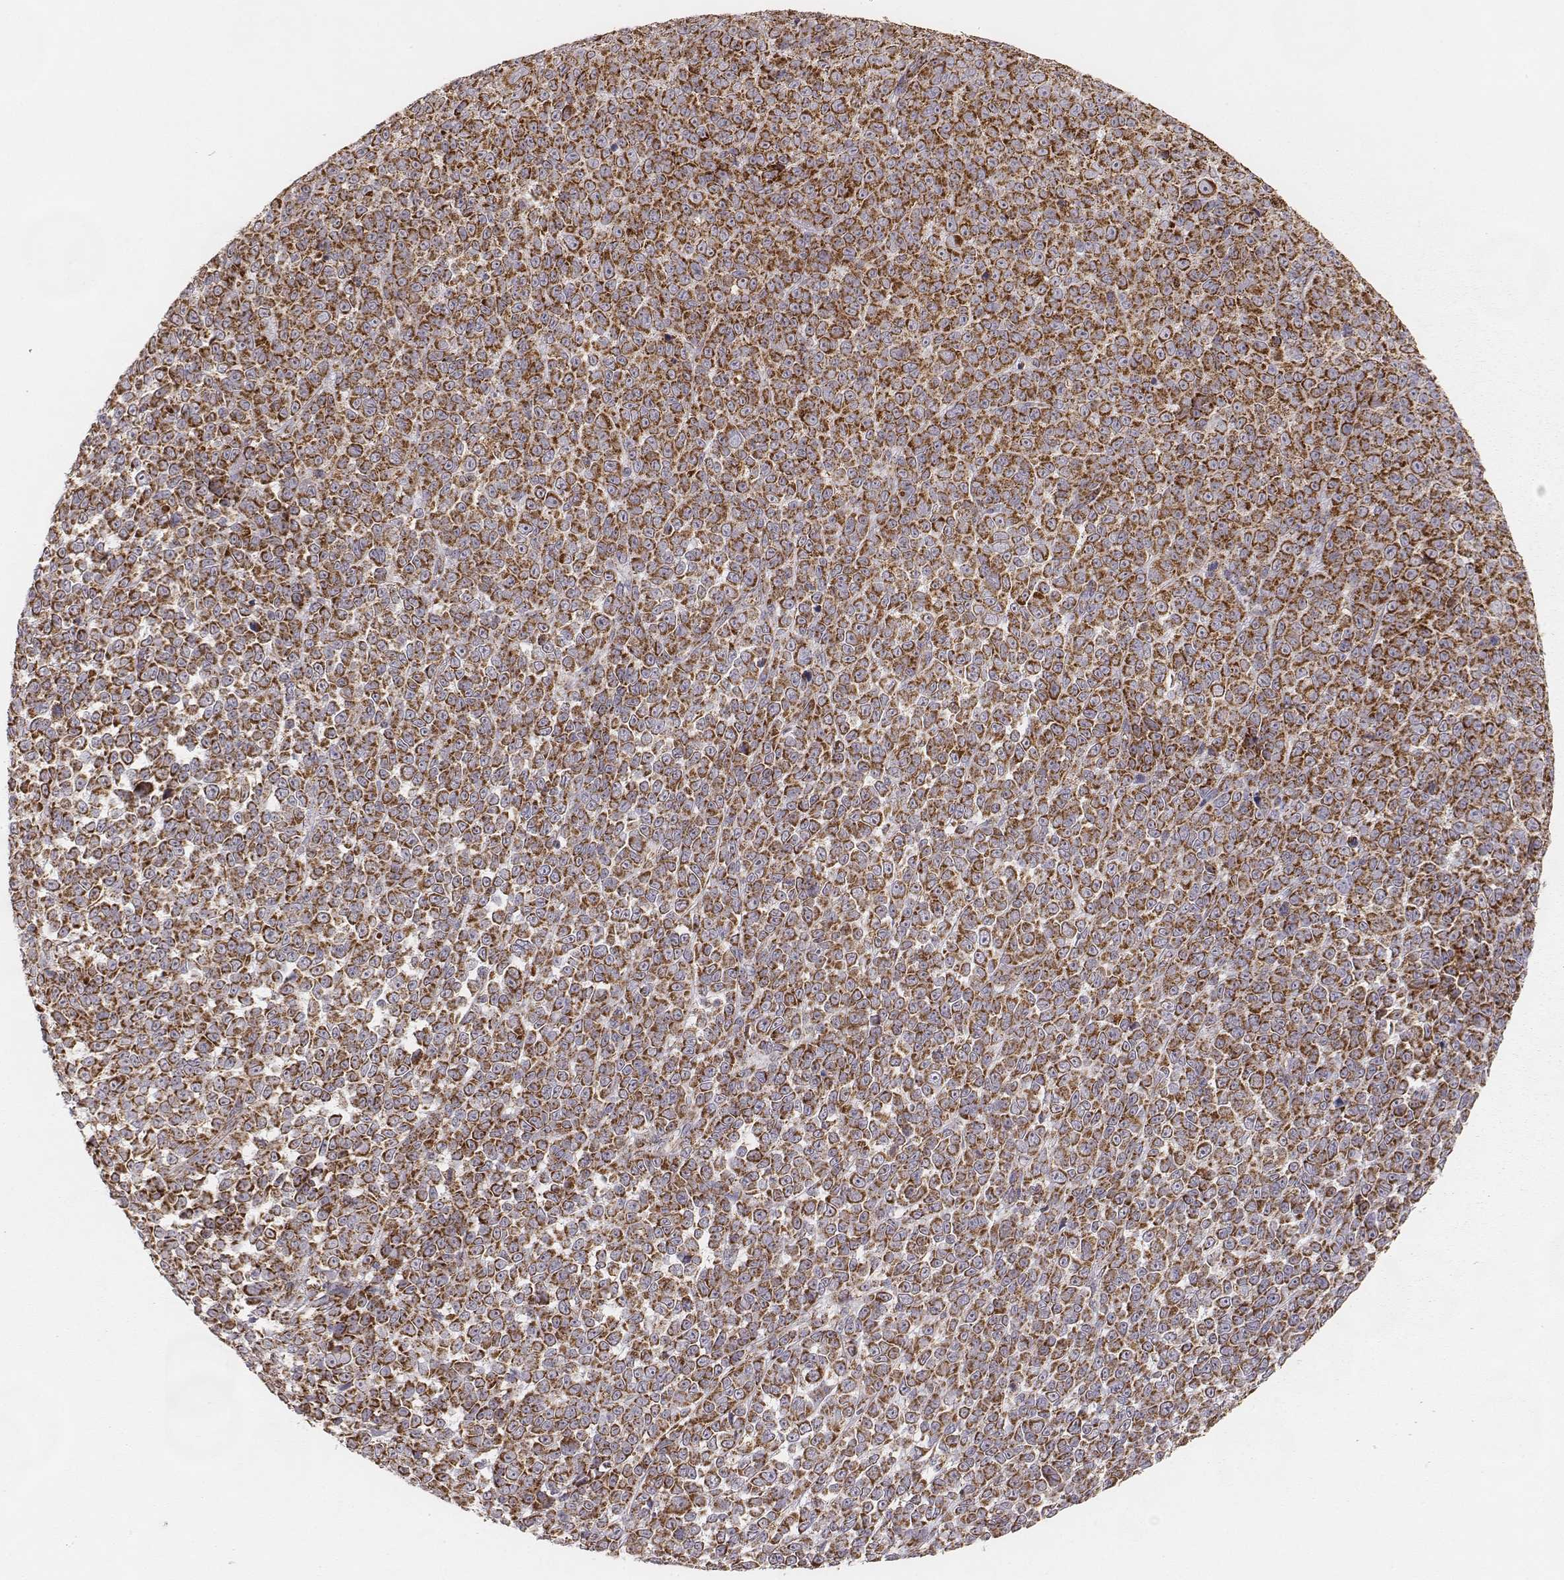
{"staining": {"intensity": "strong", "quantity": ">75%", "location": "cytoplasmic/membranous"}, "tissue": "melanoma", "cell_type": "Tumor cells", "image_type": "cancer", "snomed": [{"axis": "morphology", "description": "Malignant melanoma, NOS"}, {"axis": "topography", "description": "Skin"}], "caption": "The photomicrograph exhibits immunohistochemical staining of malignant melanoma. There is strong cytoplasmic/membranous positivity is appreciated in about >75% of tumor cells. (IHC, brightfield microscopy, high magnification).", "gene": "CS", "patient": {"sex": "female", "age": 95}}